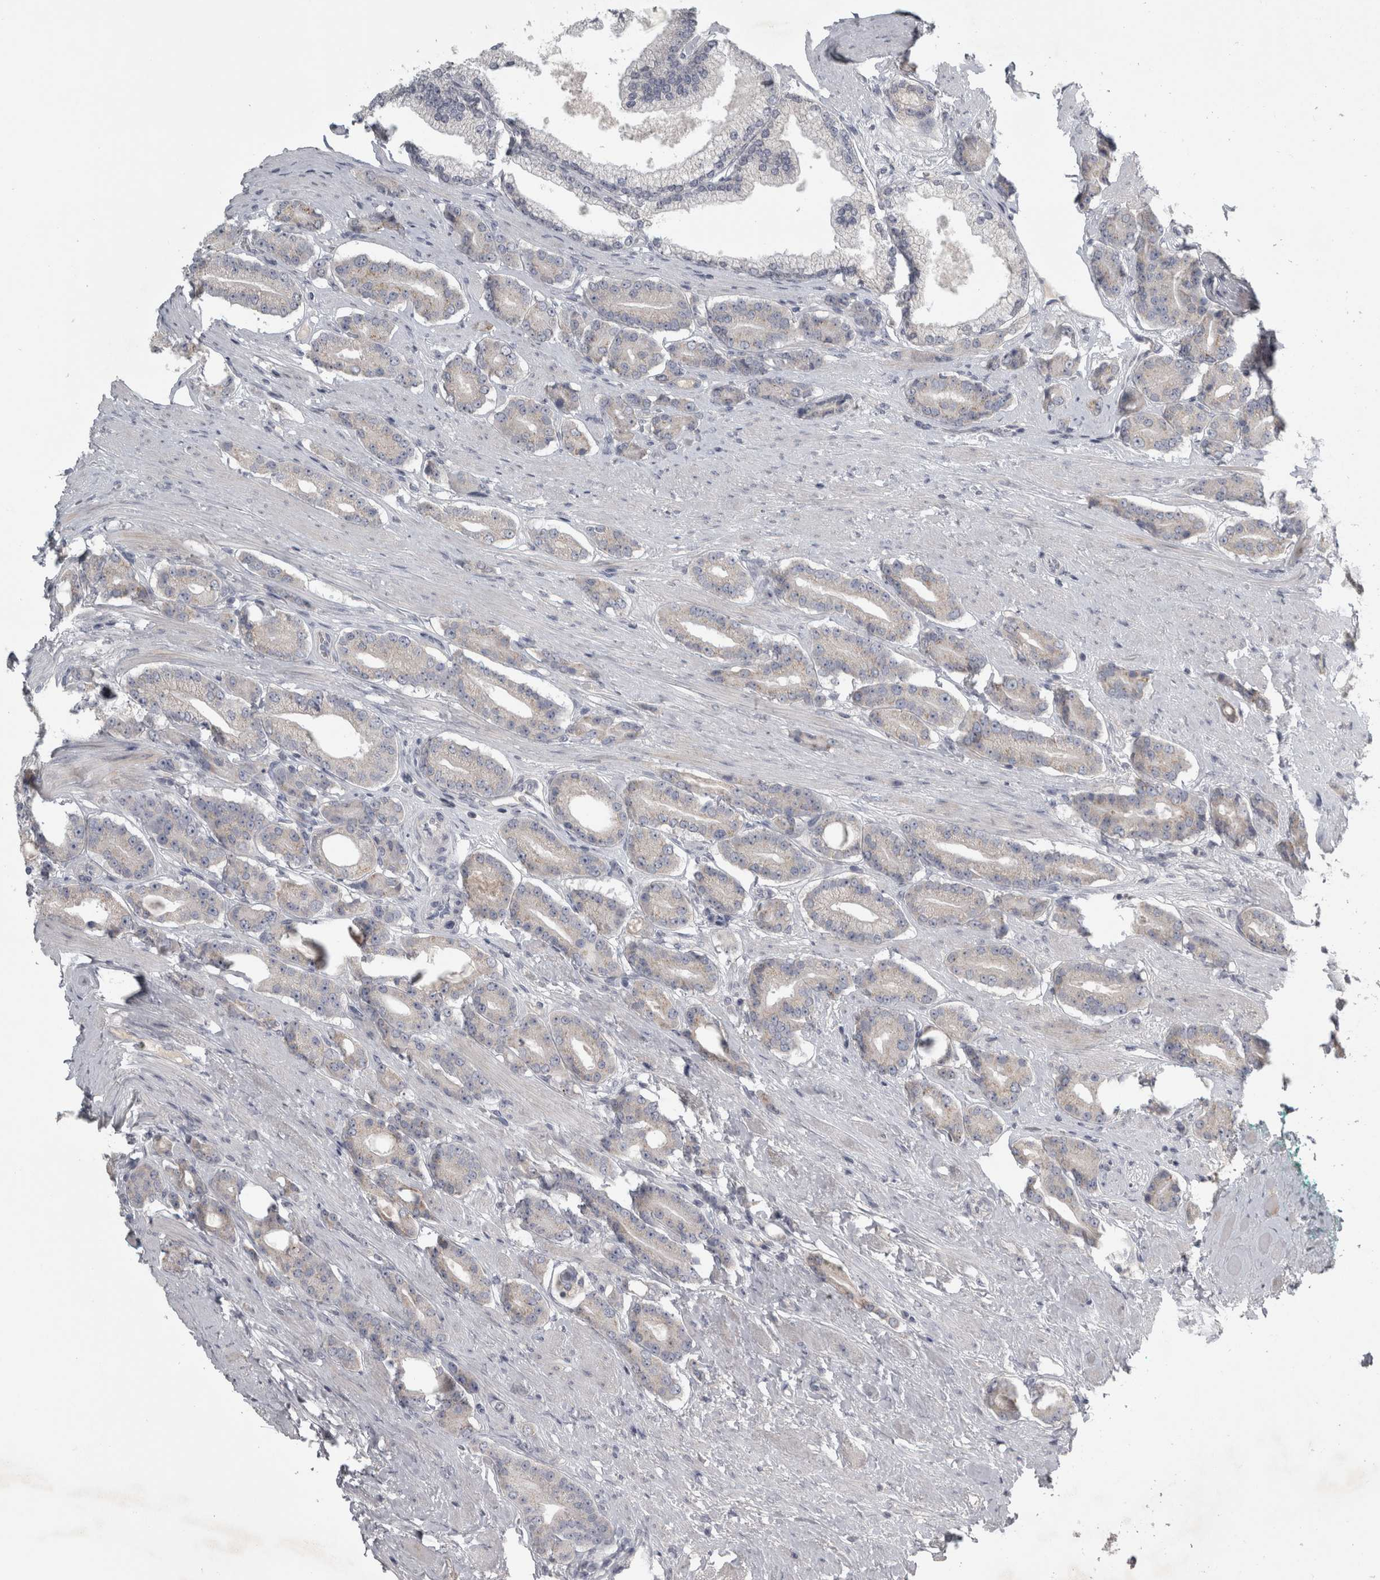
{"staining": {"intensity": "negative", "quantity": "none", "location": "none"}, "tissue": "prostate cancer", "cell_type": "Tumor cells", "image_type": "cancer", "snomed": [{"axis": "morphology", "description": "Adenocarcinoma, High grade"}, {"axis": "topography", "description": "Prostate"}], "caption": "Human prostate cancer stained for a protein using IHC reveals no positivity in tumor cells.", "gene": "ENPP7", "patient": {"sex": "male", "age": 71}}